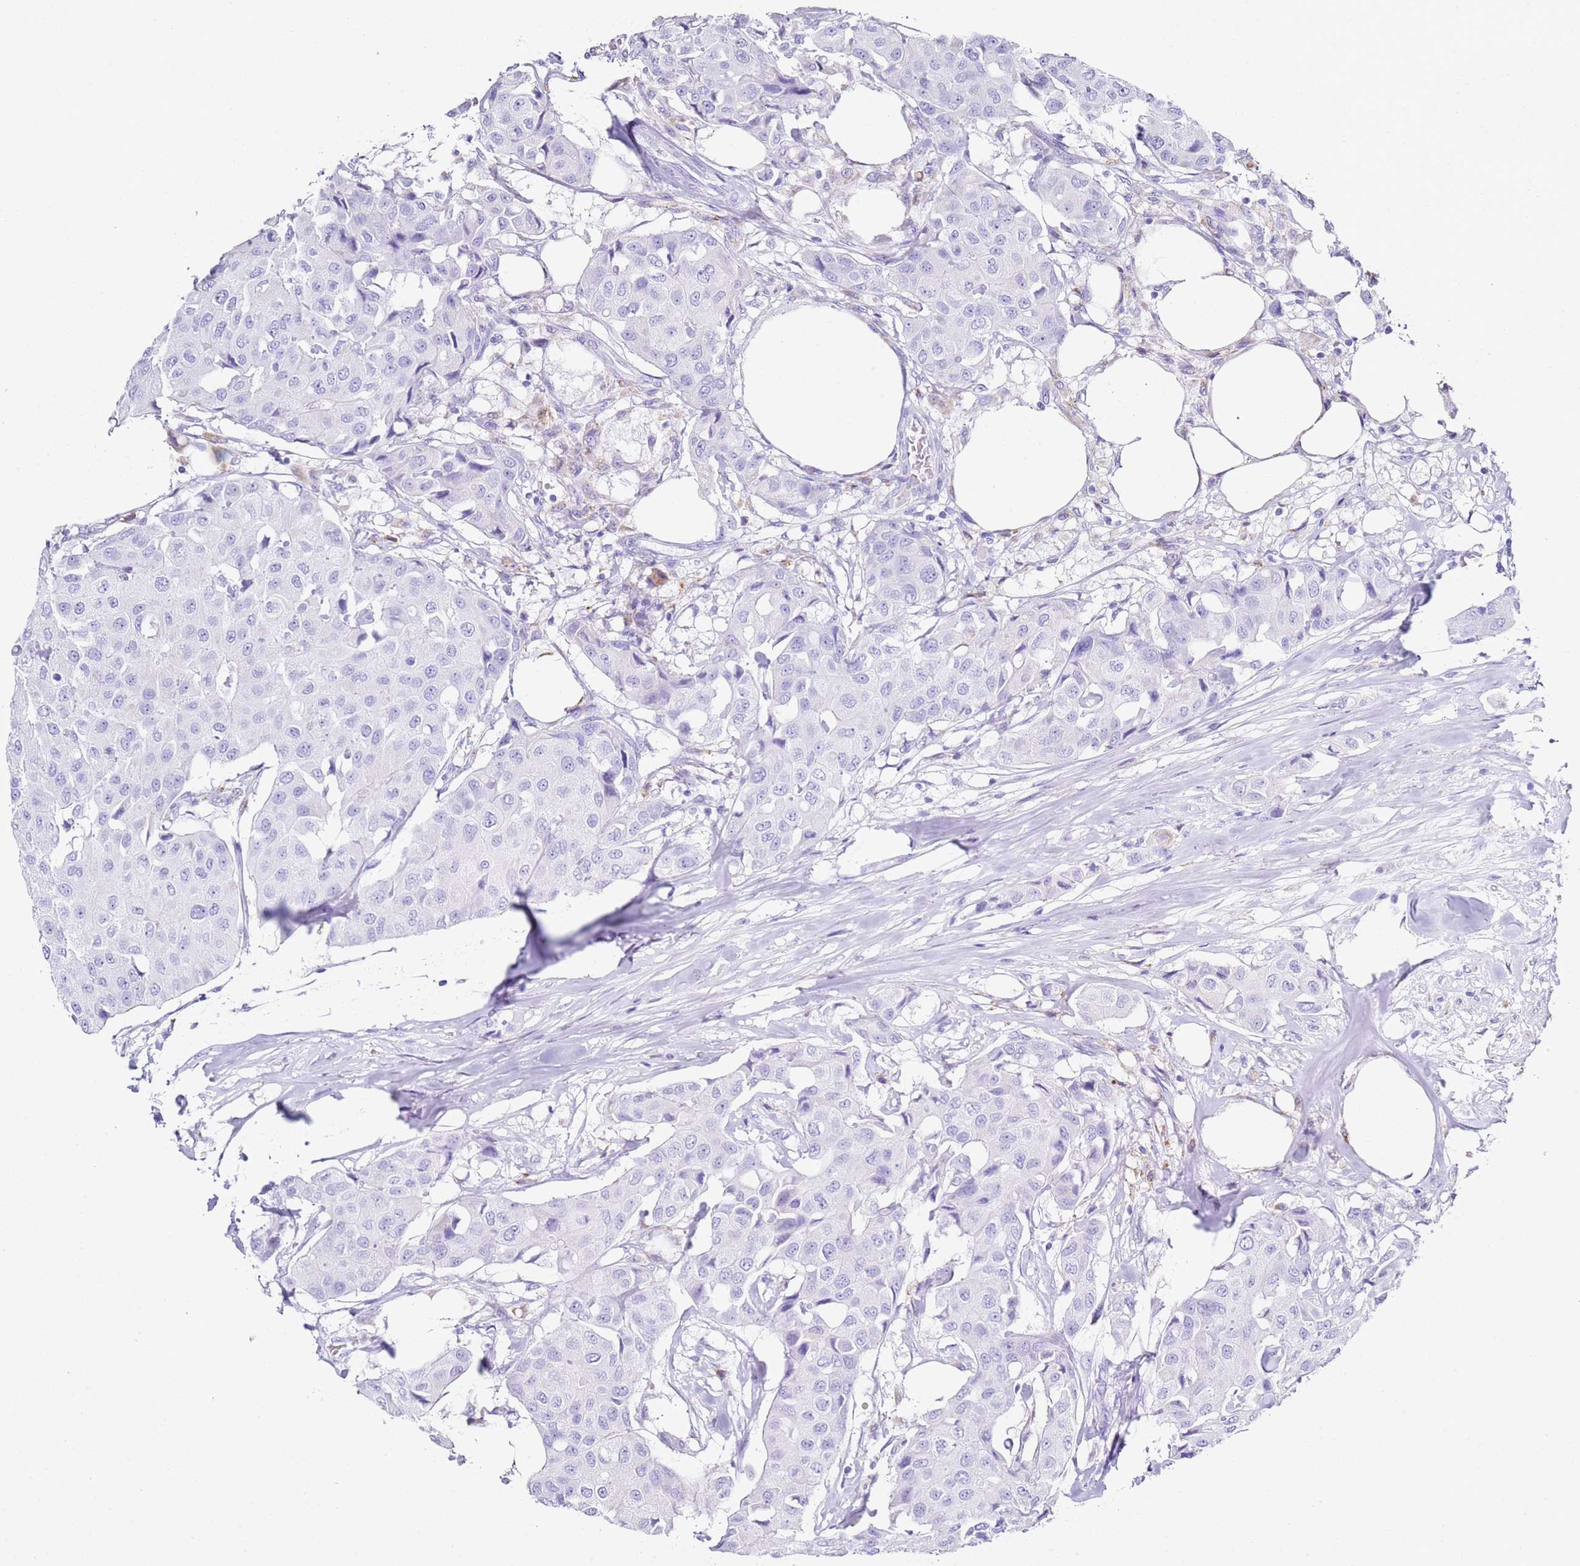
{"staining": {"intensity": "negative", "quantity": "none", "location": "none"}, "tissue": "breast cancer", "cell_type": "Tumor cells", "image_type": "cancer", "snomed": [{"axis": "morphology", "description": "Duct carcinoma"}, {"axis": "topography", "description": "Breast"}], "caption": "This micrograph is of breast intraductal carcinoma stained with immunohistochemistry to label a protein in brown with the nuclei are counter-stained blue. There is no staining in tumor cells.", "gene": "PTBP2", "patient": {"sex": "female", "age": 80}}